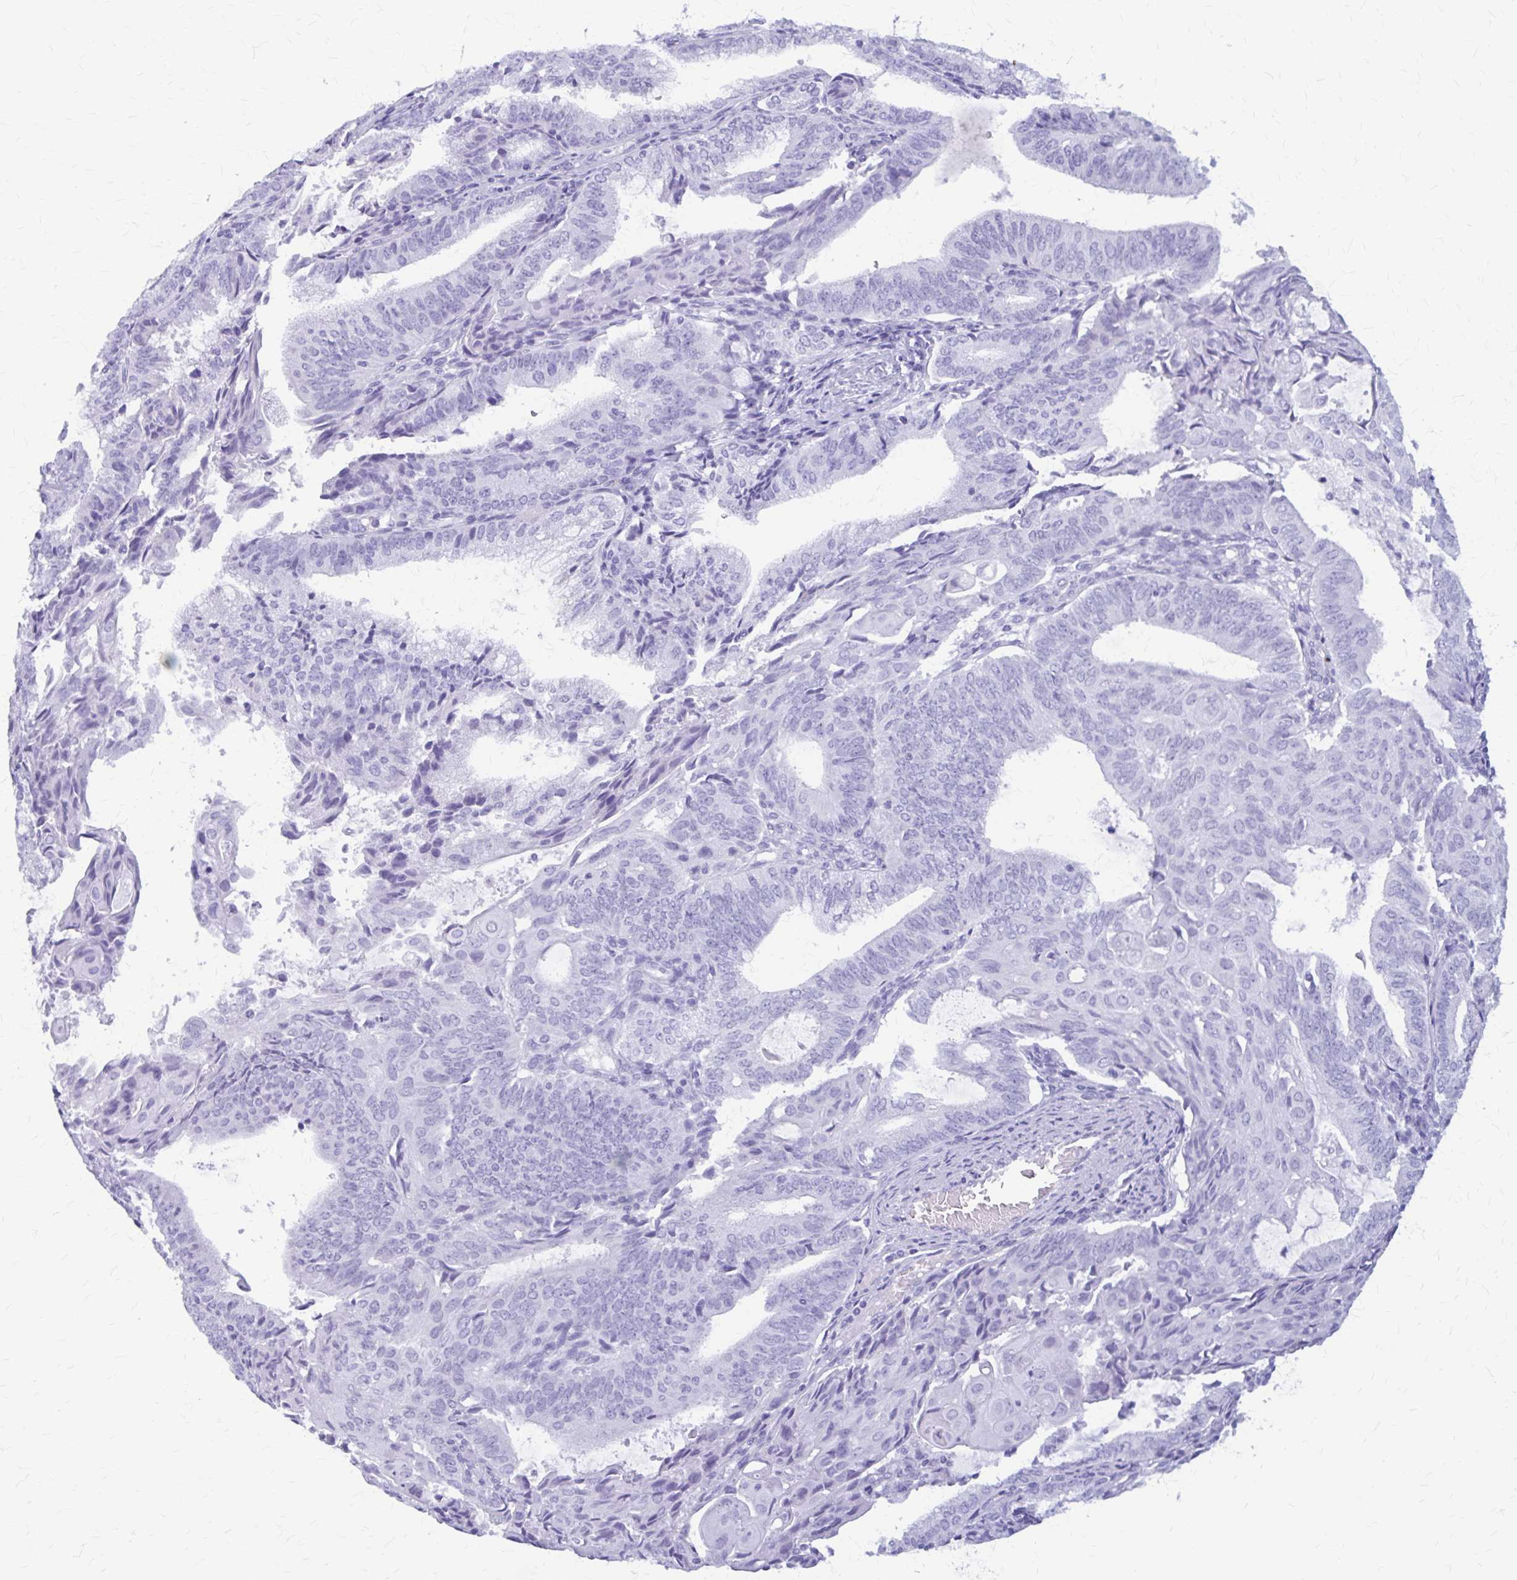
{"staining": {"intensity": "negative", "quantity": "none", "location": "none"}, "tissue": "endometrial cancer", "cell_type": "Tumor cells", "image_type": "cancer", "snomed": [{"axis": "morphology", "description": "Adenocarcinoma, NOS"}, {"axis": "topography", "description": "Endometrium"}], "caption": "Endometrial cancer (adenocarcinoma) stained for a protein using immunohistochemistry (IHC) shows no positivity tumor cells.", "gene": "KLHDC7A", "patient": {"sex": "female", "age": 49}}